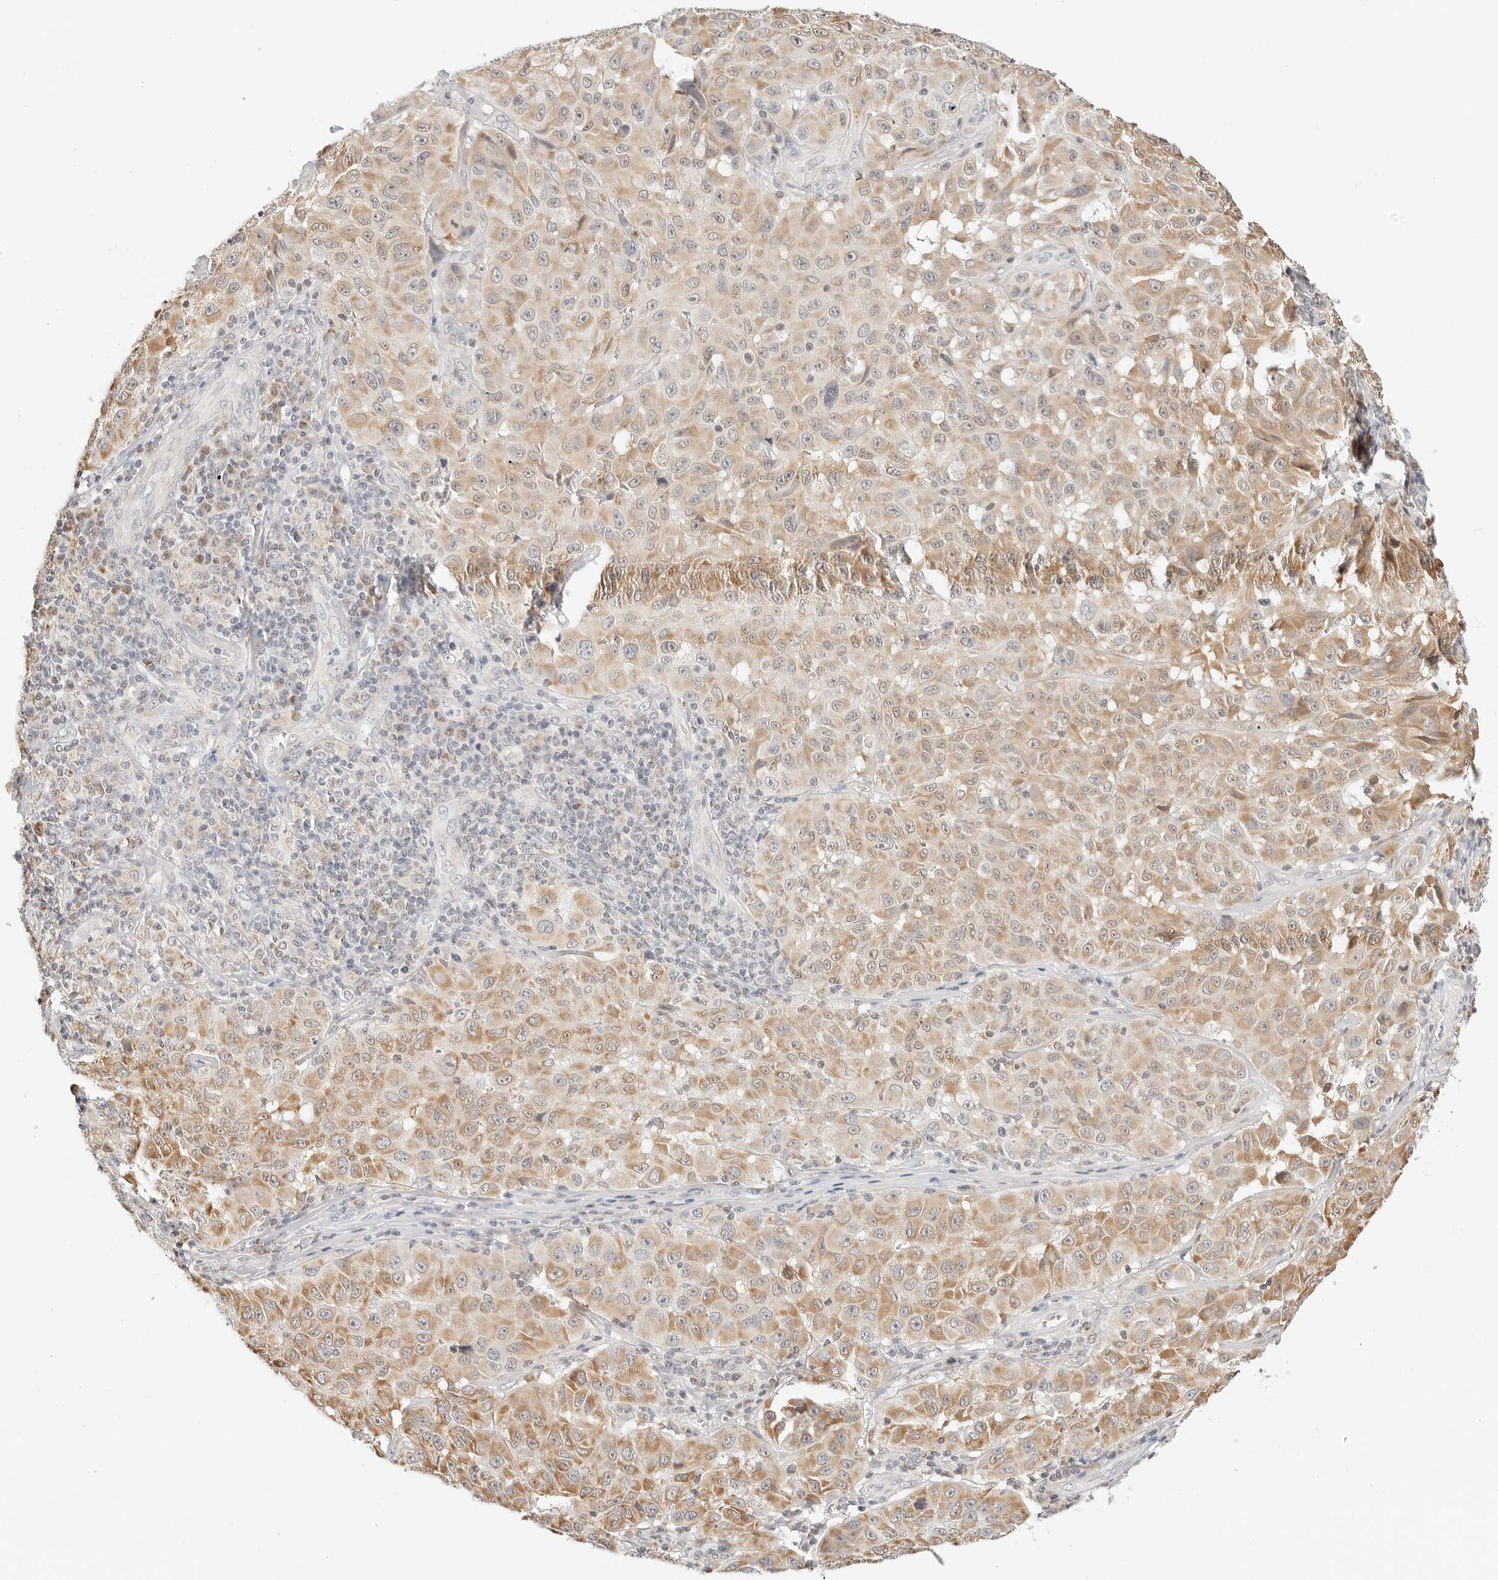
{"staining": {"intensity": "moderate", "quantity": ">75%", "location": "cytoplasmic/membranous"}, "tissue": "melanoma", "cell_type": "Tumor cells", "image_type": "cancer", "snomed": [{"axis": "morphology", "description": "Malignant melanoma, NOS"}, {"axis": "topography", "description": "Skin"}], "caption": "Approximately >75% of tumor cells in melanoma demonstrate moderate cytoplasmic/membranous protein positivity as visualized by brown immunohistochemical staining.", "gene": "ATL1", "patient": {"sex": "male", "age": 66}}